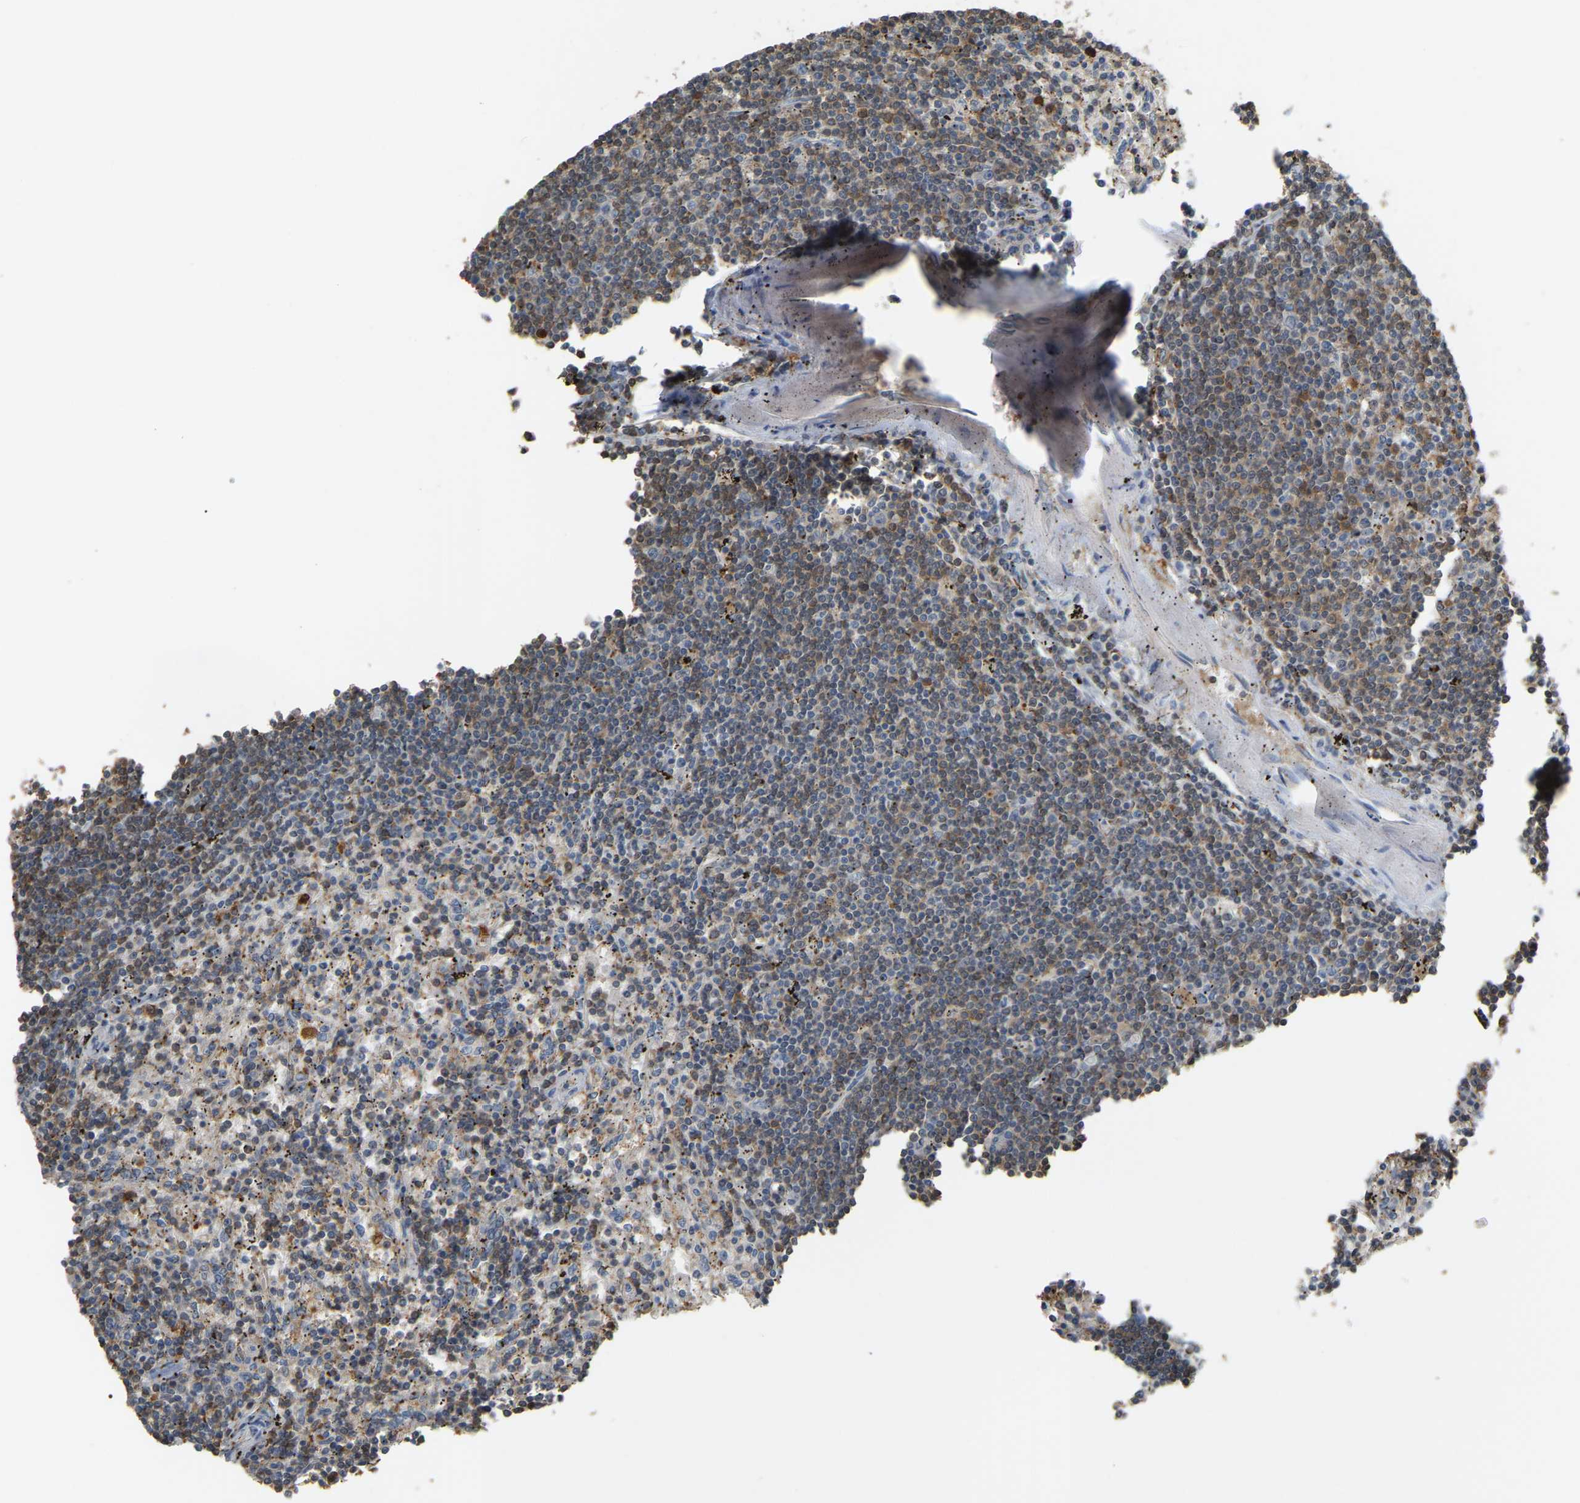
{"staining": {"intensity": "weak", "quantity": "25%-75%", "location": "cytoplasmic/membranous"}, "tissue": "lymphoma", "cell_type": "Tumor cells", "image_type": "cancer", "snomed": [{"axis": "morphology", "description": "Malignant lymphoma, non-Hodgkin's type, Low grade"}, {"axis": "topography", "description": "Spleen"}], "caption": "The image demonstrates a brown stain indicating the presence of a protein in the cytoplasmic/membranous of tumor cells in low-grade malignant lymphoma, non-Hodgkin's type.", "gene": "MTPN", "patient": {"sex": "male", "age": 76}}